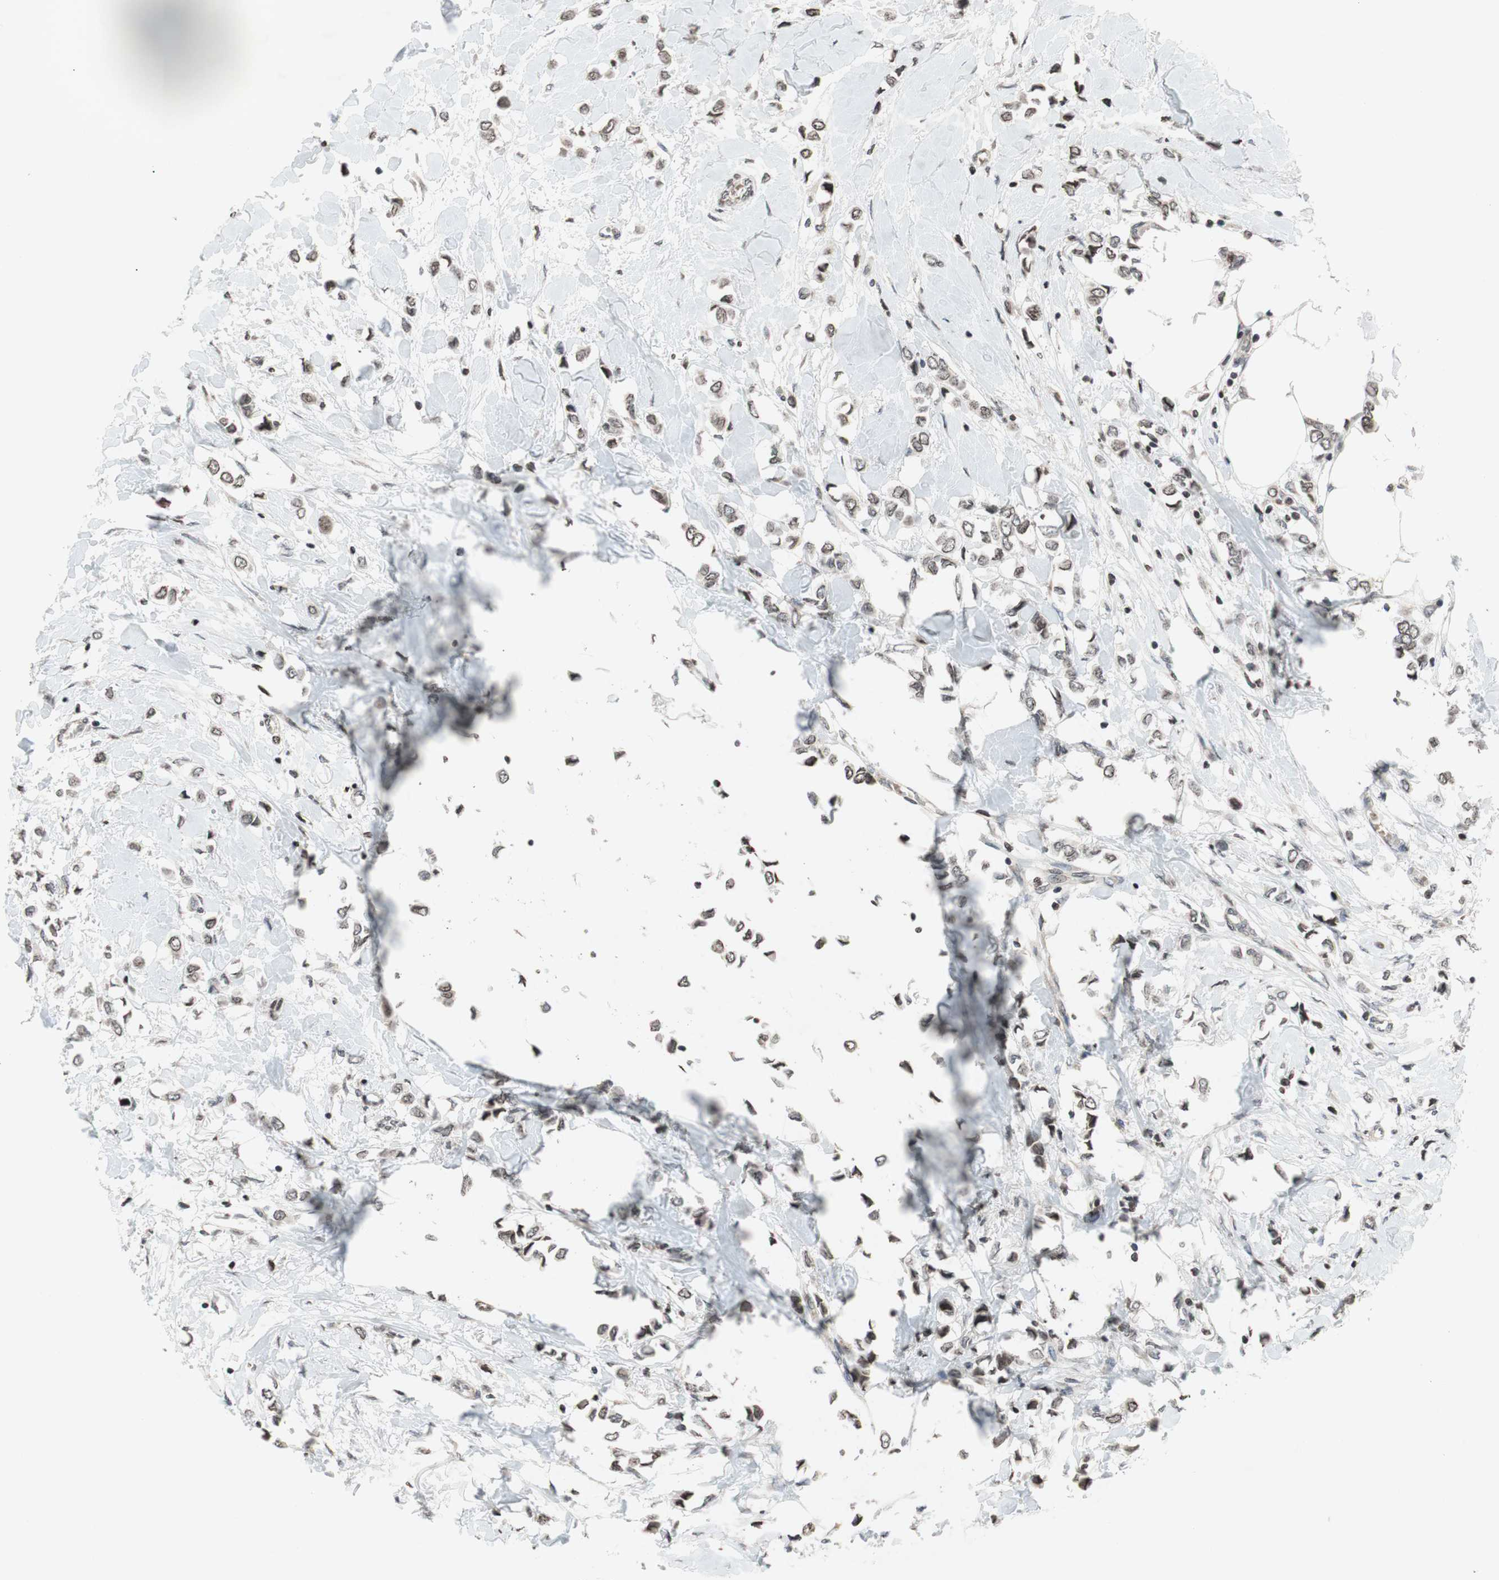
{"staining": {"intensity": "moderate", "quantity": "25%-75%", "location": "nuclear"}, "tissue": "breast cancer", "cell_type": "Tumor cells", "image_type": "cancer", "snomed": [{"axis": "morphology", "description": "Lobular carcinoma"}, {"axis": "topography", "description": "Breast"}], "caption": "About 25%-75% of tumor cells in human breast cancer (lobular carcinoma) show moderate nuclear protein positivity as visualized by brown immunohistochemical staining.", "gene": "MCM6", "patient": {"sex": "female", "age": 51}}